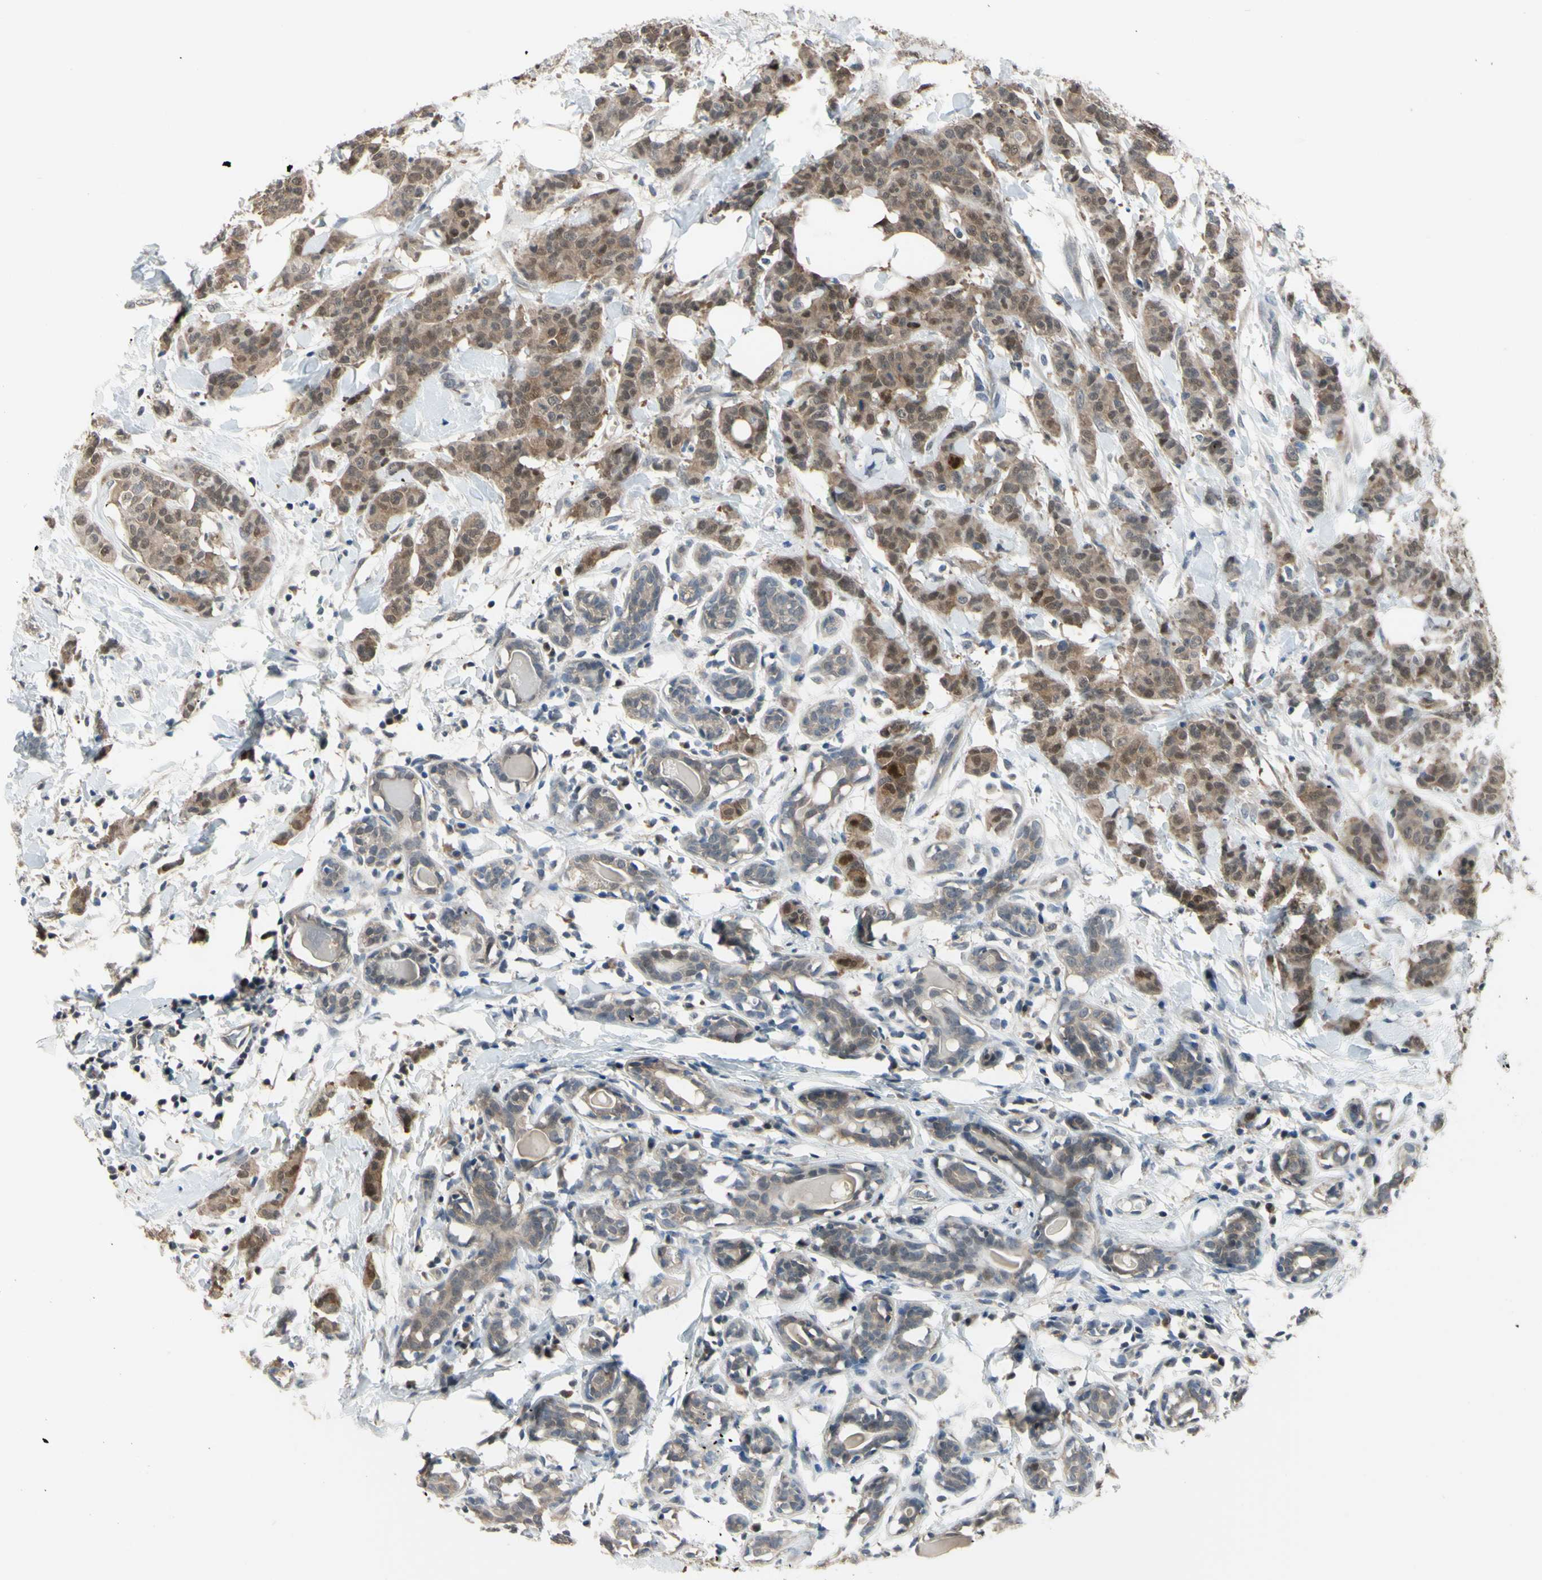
{"staining": {"intensity": "weak", "quantity": ">75%", "location": "cytoplasmic/membranous,nuclear"}, "tissue": "breast cancer", "cell_type": "Tumor cells", "image_type": "cancer", "snomed": [{"axis": "morphology", "description": "Normal tissue, NOS"}, {"axis": "morphology", "description": "Duct carcinoma"}, {"axis": "topography", "description": "Breast"}], "caption": "Human breast infiltrating ductal carcinoma stained for a protein (brown) demonstrates weak cytoplasmic/membranous and nuclear positive positivity in approximately >75% of tumor cells.", "gene": "HSPA4", "patient": {"sex": "female", "age": 40}}